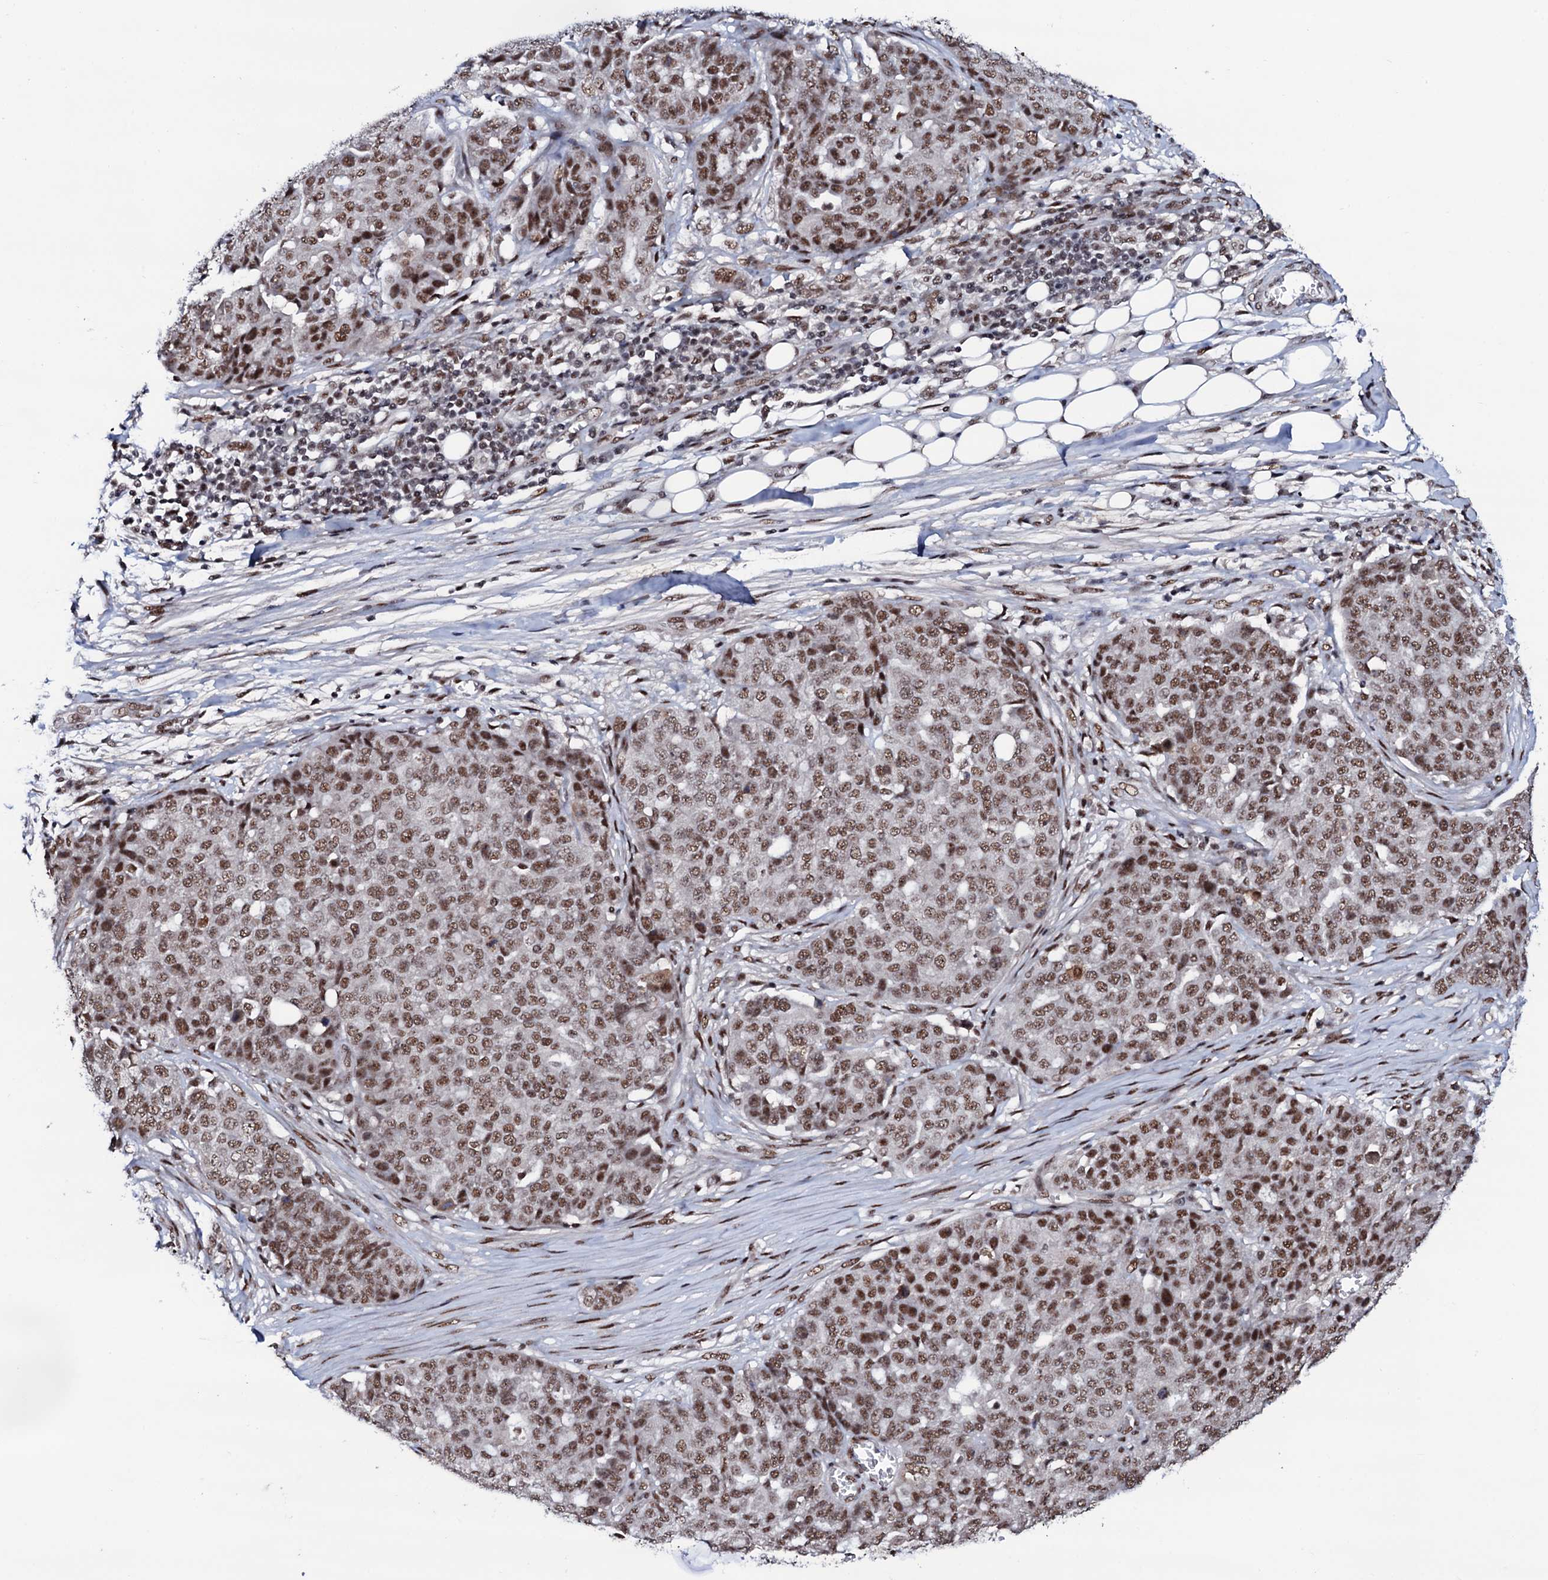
{"staining": {"intensity": "moderate", "quantity": ">75%", "location": "nuclear"}, "tissue": "ovarian cancer", "cell_type": "Tumor cells", "image_type": "cancer", "snomed": [{"axis": "morphology", "description": "Cystadenocarcinoma, serous, NOS"}, {"axis": "topography", "description": "Soft tissue"}, {"axis": "topography", "description": "Ovary"}], "caption": "Ovarian cancer was stained to show a protein in brown. There is medium levels of moderate nuclear staining in about >75% of tumor cells.", "gene": "PRPF18", "patient": {"sex": "female", "age": 57}}